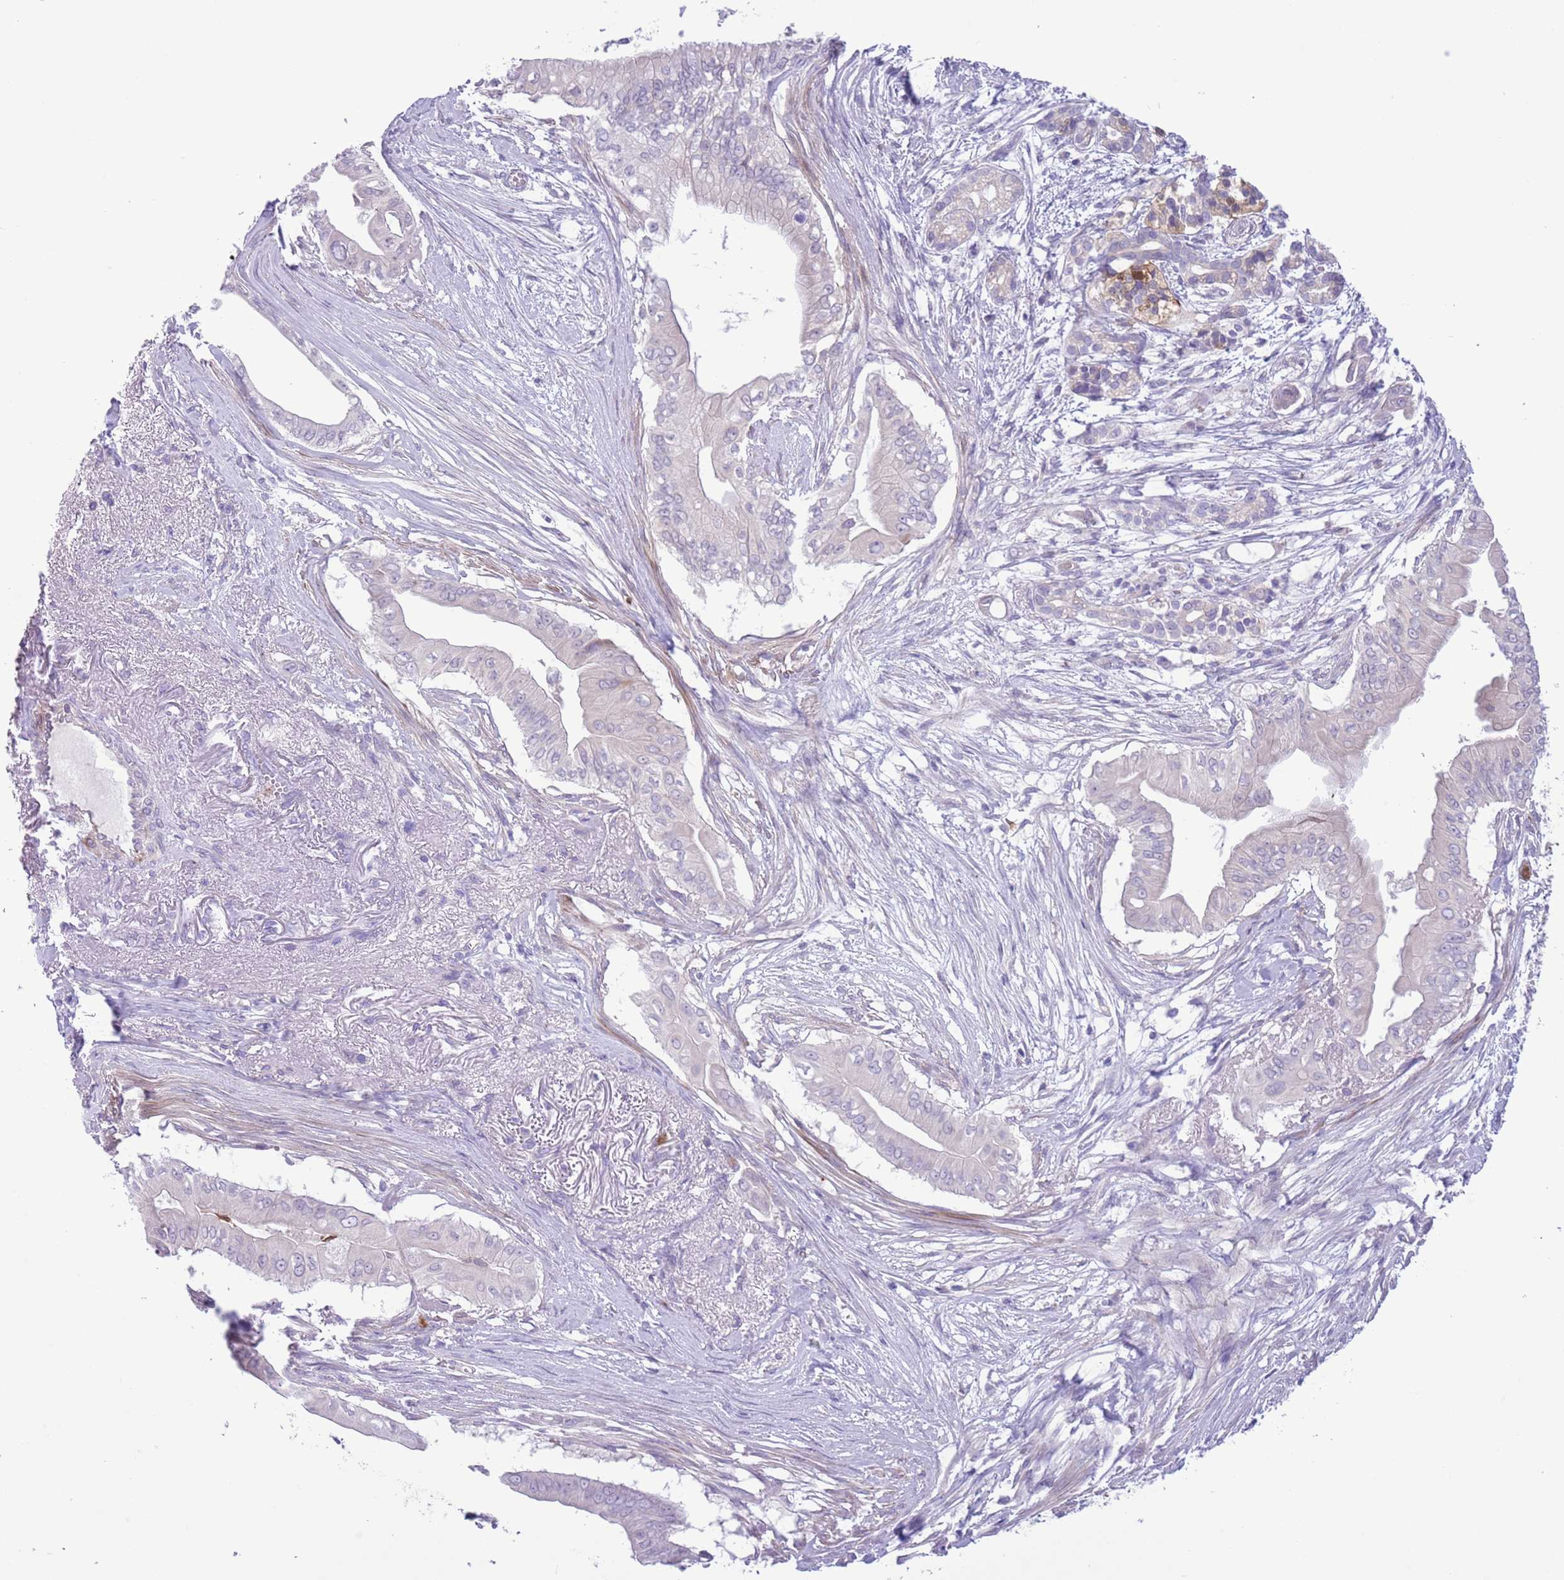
{"staining": {"intensity": "negative", "quantity": "none", "location": "none"}, "tissue": "pancreatic cancer", "cell_type": "Tumor cells", "image_type": "cancer", "snomed": [{"axis": "morphology", "description": "Adenocarcinoma, NOS"}, {"axis": "topography", "description": "Pancreas"}], "caption": "The micrograph demonstrates no staining of tumor cells in adenocarcinoma (pancreatic). (DAB immunohistochemistry (IHC), high magnification).", "gene": "OR6M1", "patient": {"sex": "male", "age": 71}}